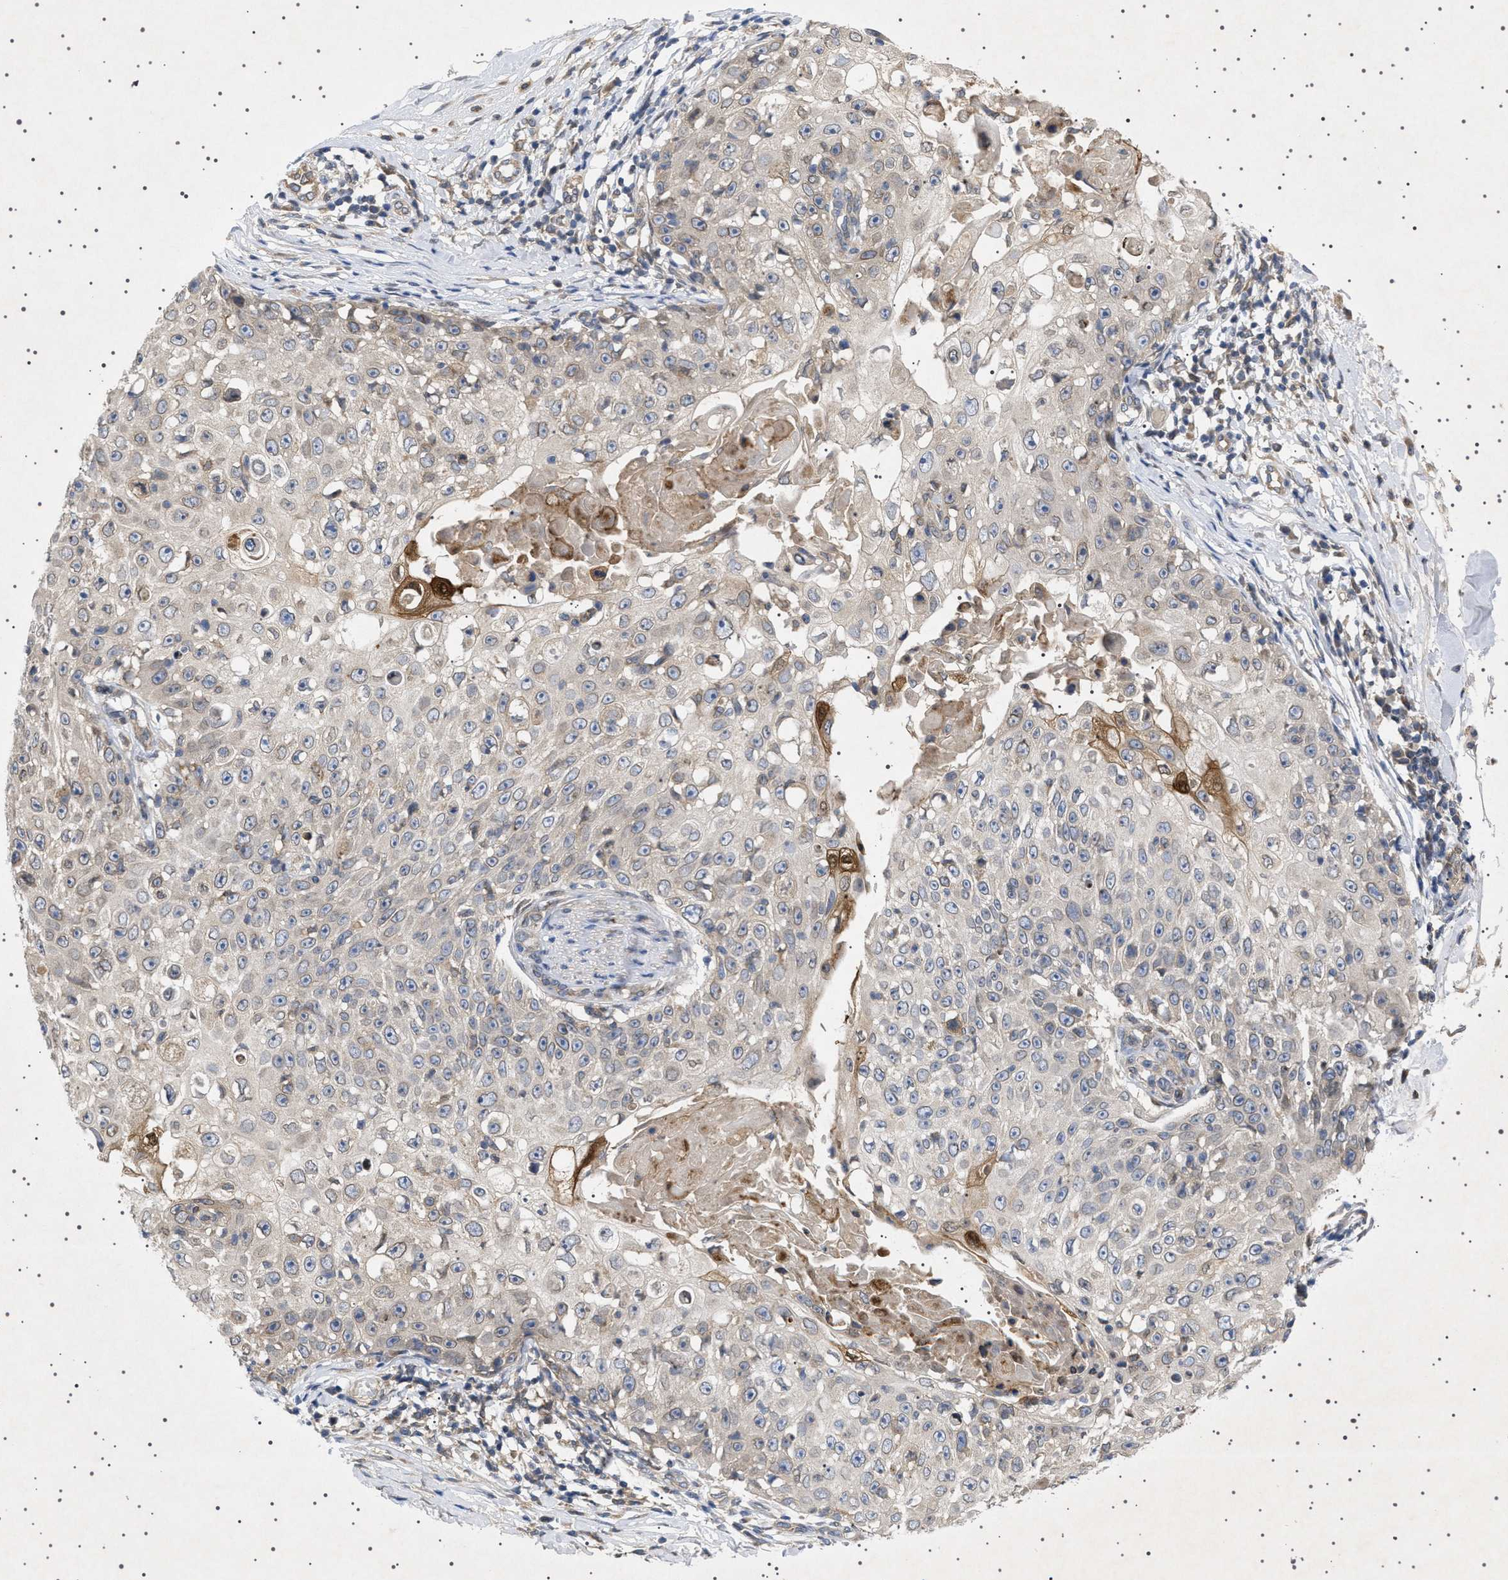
{"staining": {"intensity": "moderate", "quantity": "<25%", "location": "cytoplasmic/membranous"}, "tissue": "skin cancer", "cell_type": "Tumor cells", "image_type": "cancer", "snomed": [{"axis": "morphology", "description": "Squamous cell carcinoma, NOS"}, {"axis": "topography", "description": "Skin"}], "caption": "Protein expression analysis of skin squamous cell carcinoma demonstrates moderate cytoplasmic/membranous staining in approximately <25% of tumor cells. (brown staining indicates protein expression, while blue staining denotes nuclei).", "gene": "NUP93", "patient": {"sex": "male", "age": 86}}